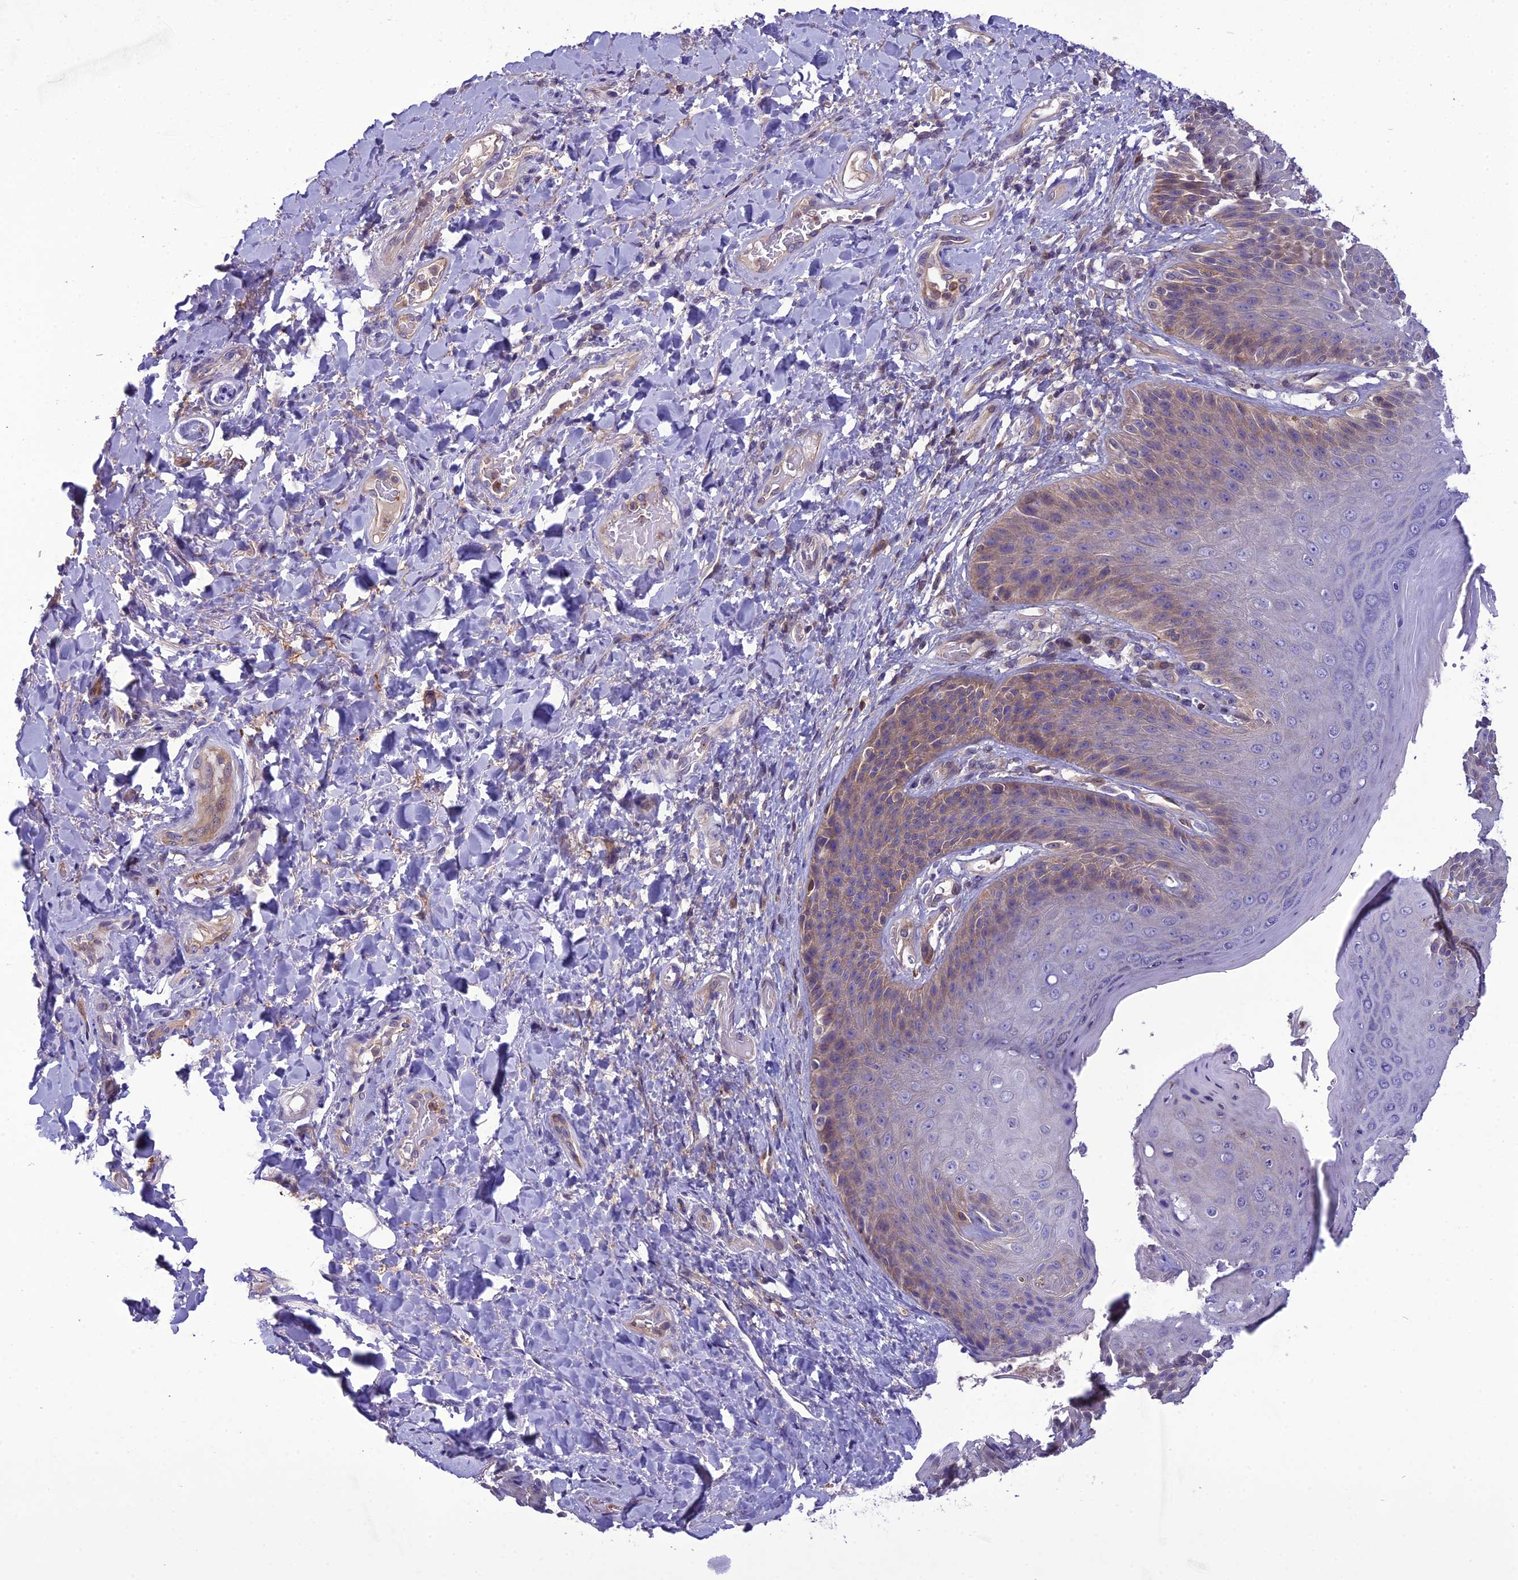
{"staining": {"intensity": "moderate", "quantity": "<25%", "location": "cytoplasmic/membranous"}, "tissue": "skin", "cell_type": "Epidermal cells", "image_type": "normal", "snomed": [{"axis": "morphology", "description": "Normal tissue, NOS"}, {"axis": "topography", "description": "Anal"}], "caption": "Human skin stained with a brown dye shows moderate cytoplasmic/membranous positive staining in about <25% of epidermal cells.", "gene": "GDF6", "patient": {"sex": "female", "age": 89}}